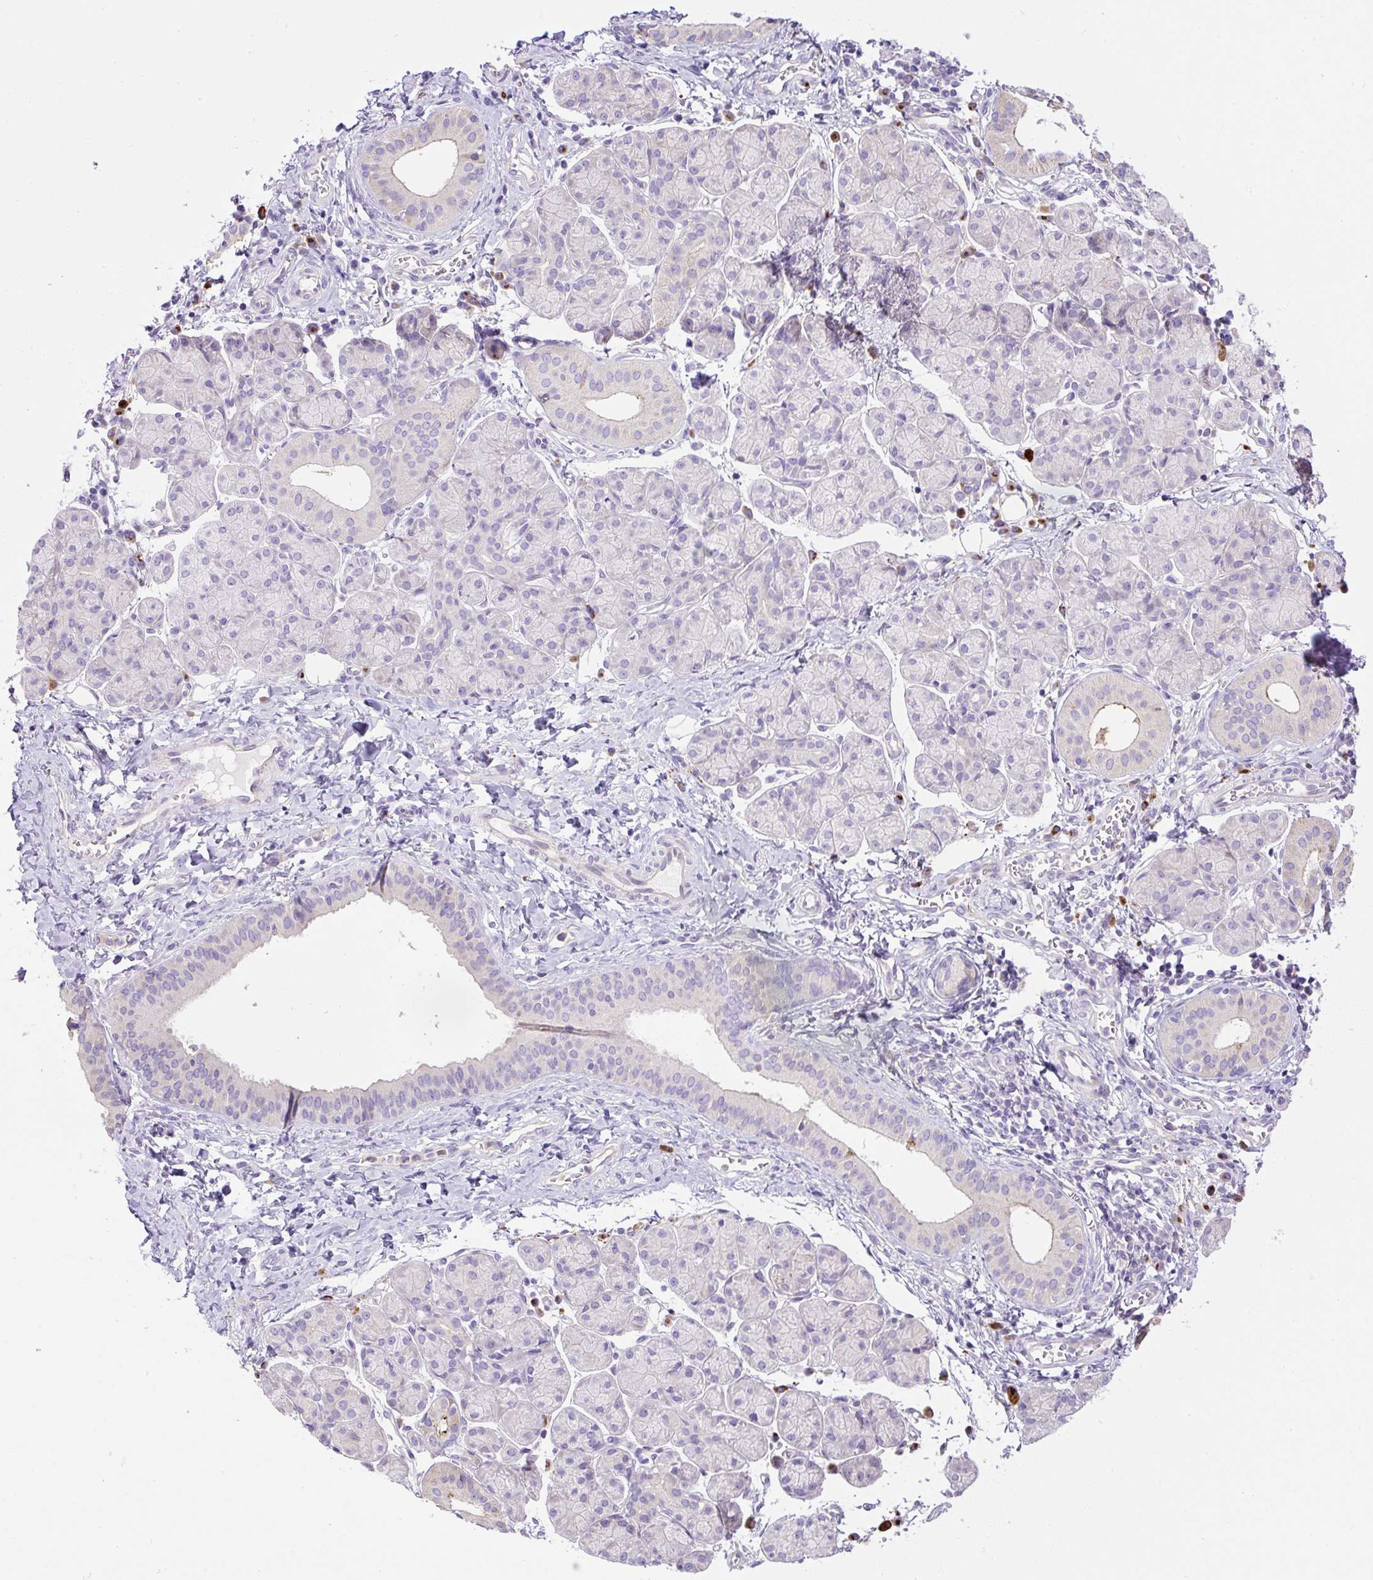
{"staining": {"intensity": "negative", "quantity": "none", "location": "none"}, "tissue": "salivary gland", "cell_type": "Glandular cells", "image_type": "normal", "snomed": [{"axis": "morphology", "description": "Normal tissue, NOS"}, {"axis": "morphology", "description": "Inflammation, NOS"}, {"axis": "topography", "description": "Lymph node"}, {"axis": "topography", "description": "Salivary gland"}], "caption": "Glandular cells are negative for brown protein staining in benign salivary gland. Nuclei are stained in blue.", "gene": "CFAP47", "patient": {"sex": "male", "age": 3}}